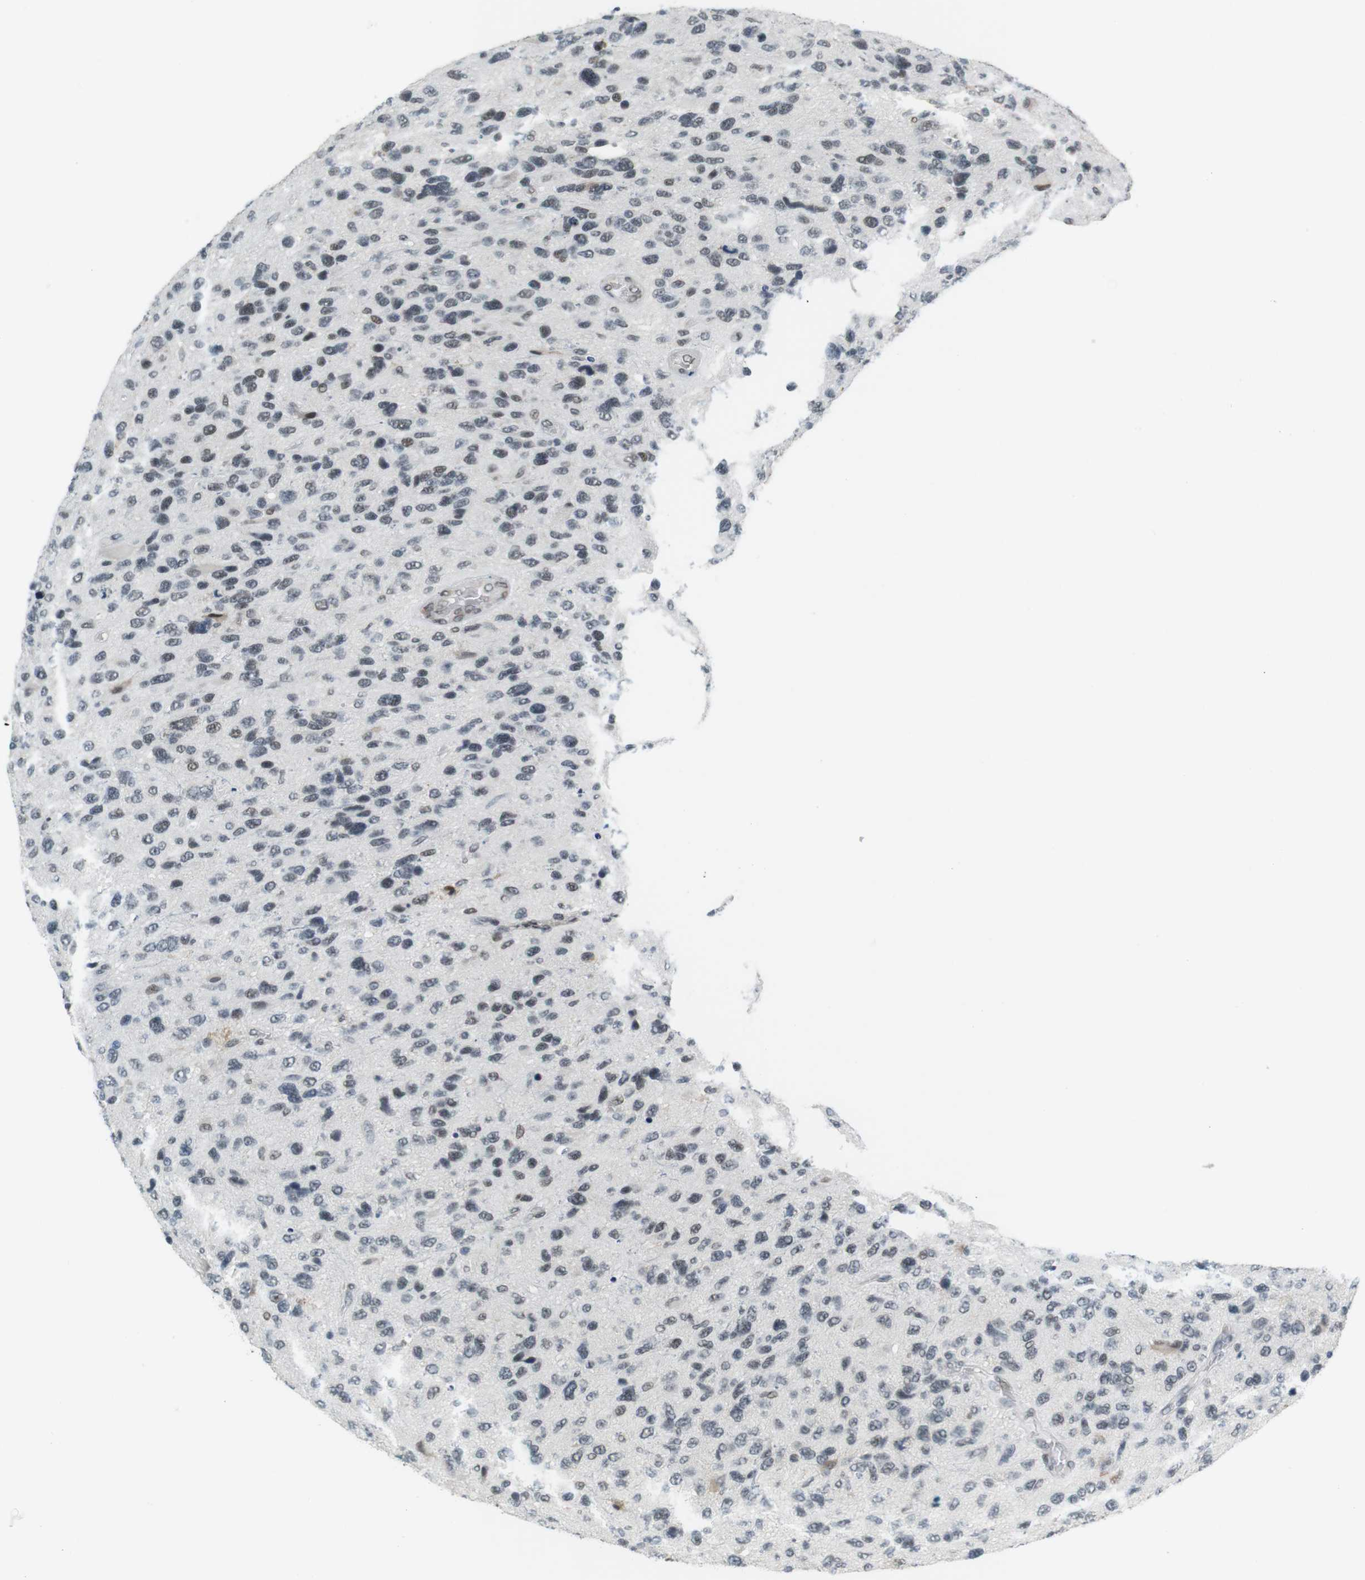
{"staining": {"intensity": "weak", "quantity": ">75%", "location": "nuclear"}, "tissue": "glioma", "cell_type": "Tumor cells", "image_type": "cancer", "snomed": [{"axis": "morphology", "description": "Glioma, malignant, High grade"}, {"axis": "topography", "description": "Brain"}], "caption": "Protein staining by immunohistochemistry (IHC) shows weak nuclear staining in approximately >75% of tumor cells in malignant glioma (high-grade).", "gene": "RNF38", "patient": {"sex": "female", "age": 58}}